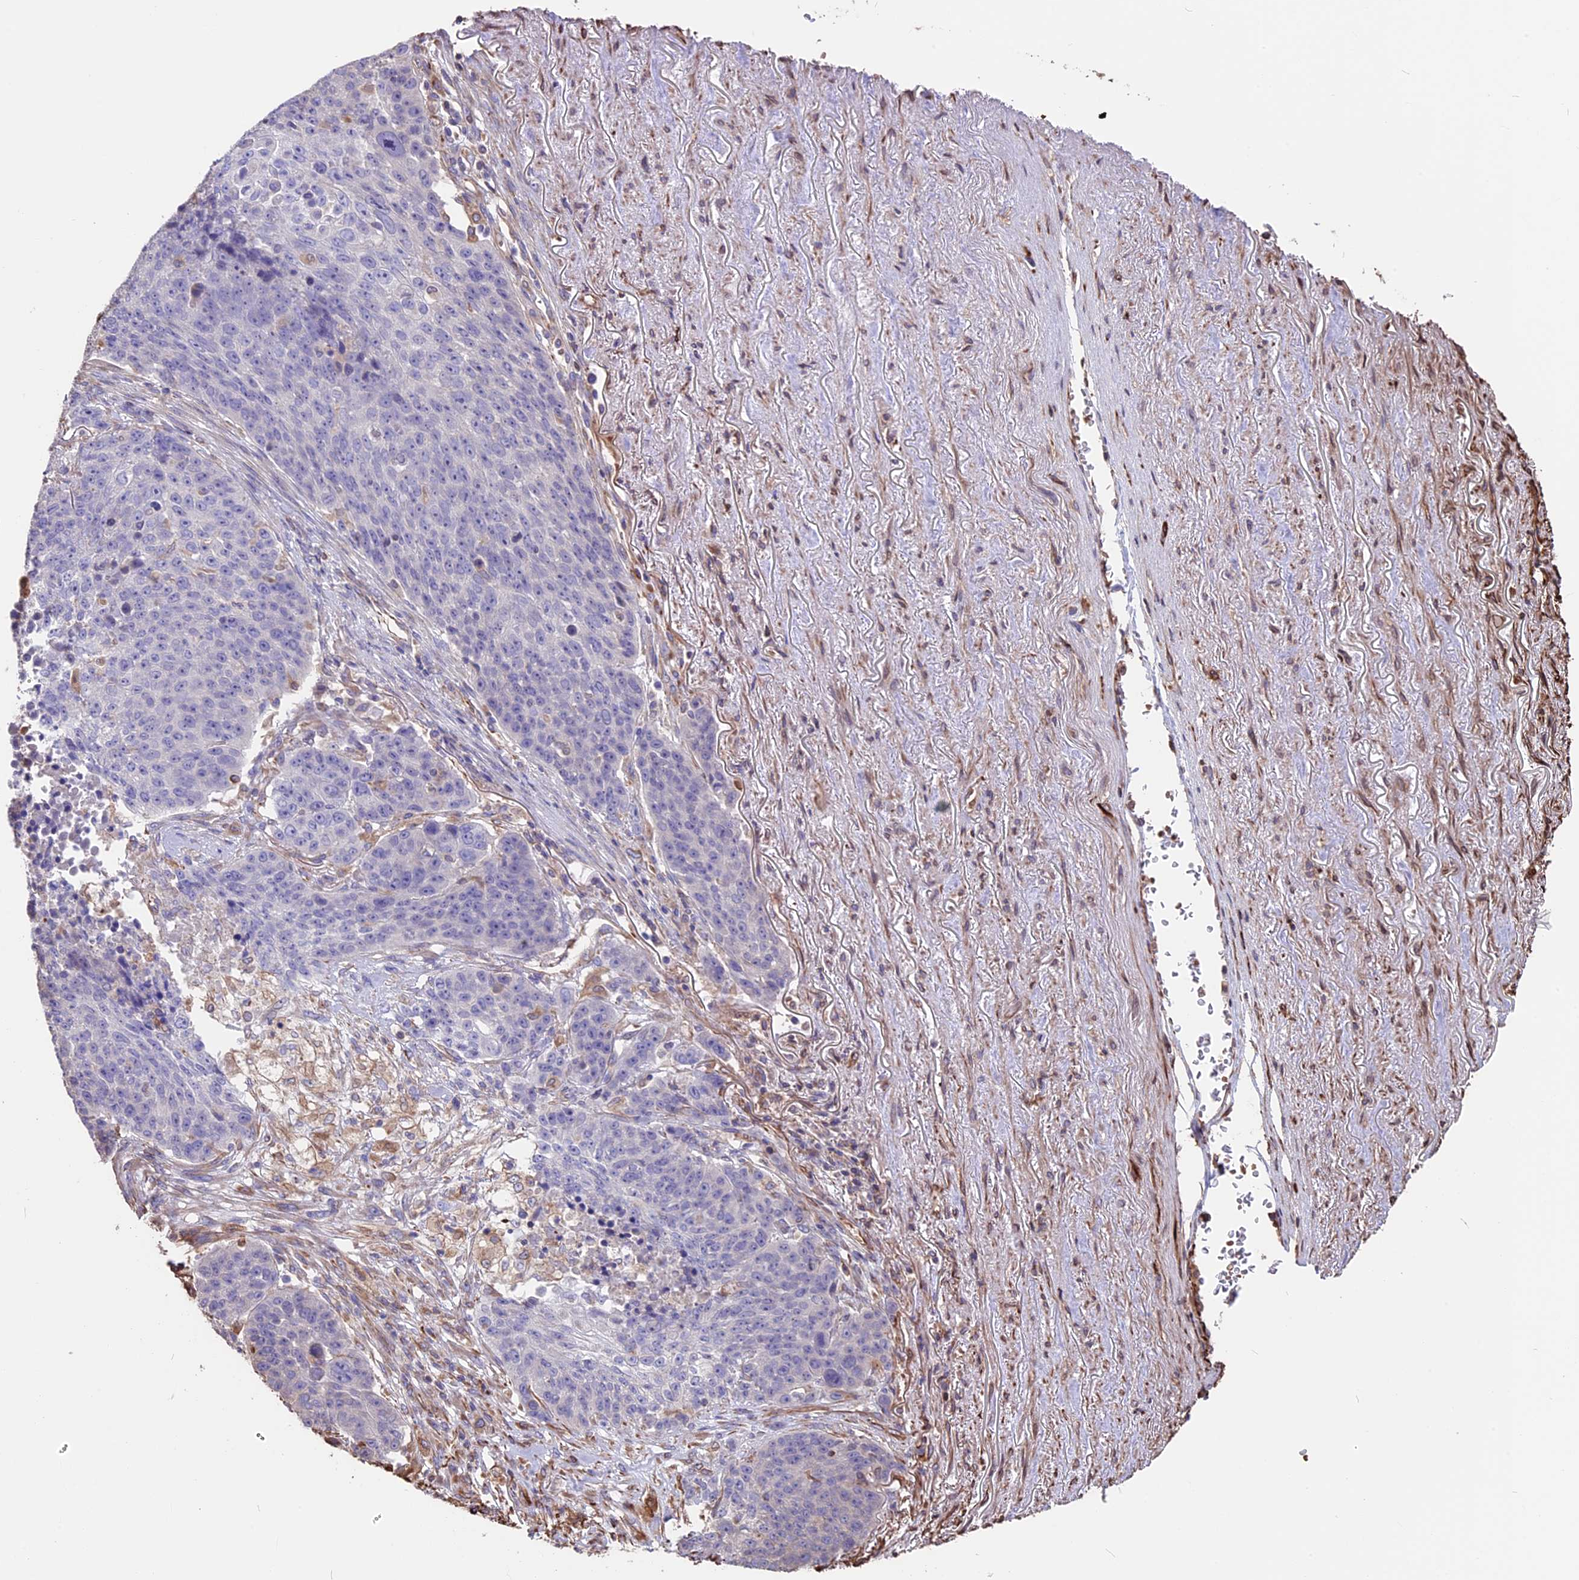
{"staining": {"intensity": "negative", "quantity": "none", "location": "none"}, "tissue": "lung cancer", "cell_type": "Tumor cells", "image_type": "cancer", "snomed": [{"axis": "morphology", "description": "Normal tissue, NOS"}, {"axis": "morphology", "description": "Squamous cell carcinoma, NOS"}, {"axis": "topography", "description": "Lymph node"}, {"axis": "topography", "description": "Lung"}], "caption": "A high-resolution photomicrograph shows IHC staining of squamous cell carcinoma (lung), which reveals no significant positivity in tumor cells. Nuclei are stained in blue.", "gene": "SEH1L", "patient": {"sex": "male", "age": 66}}